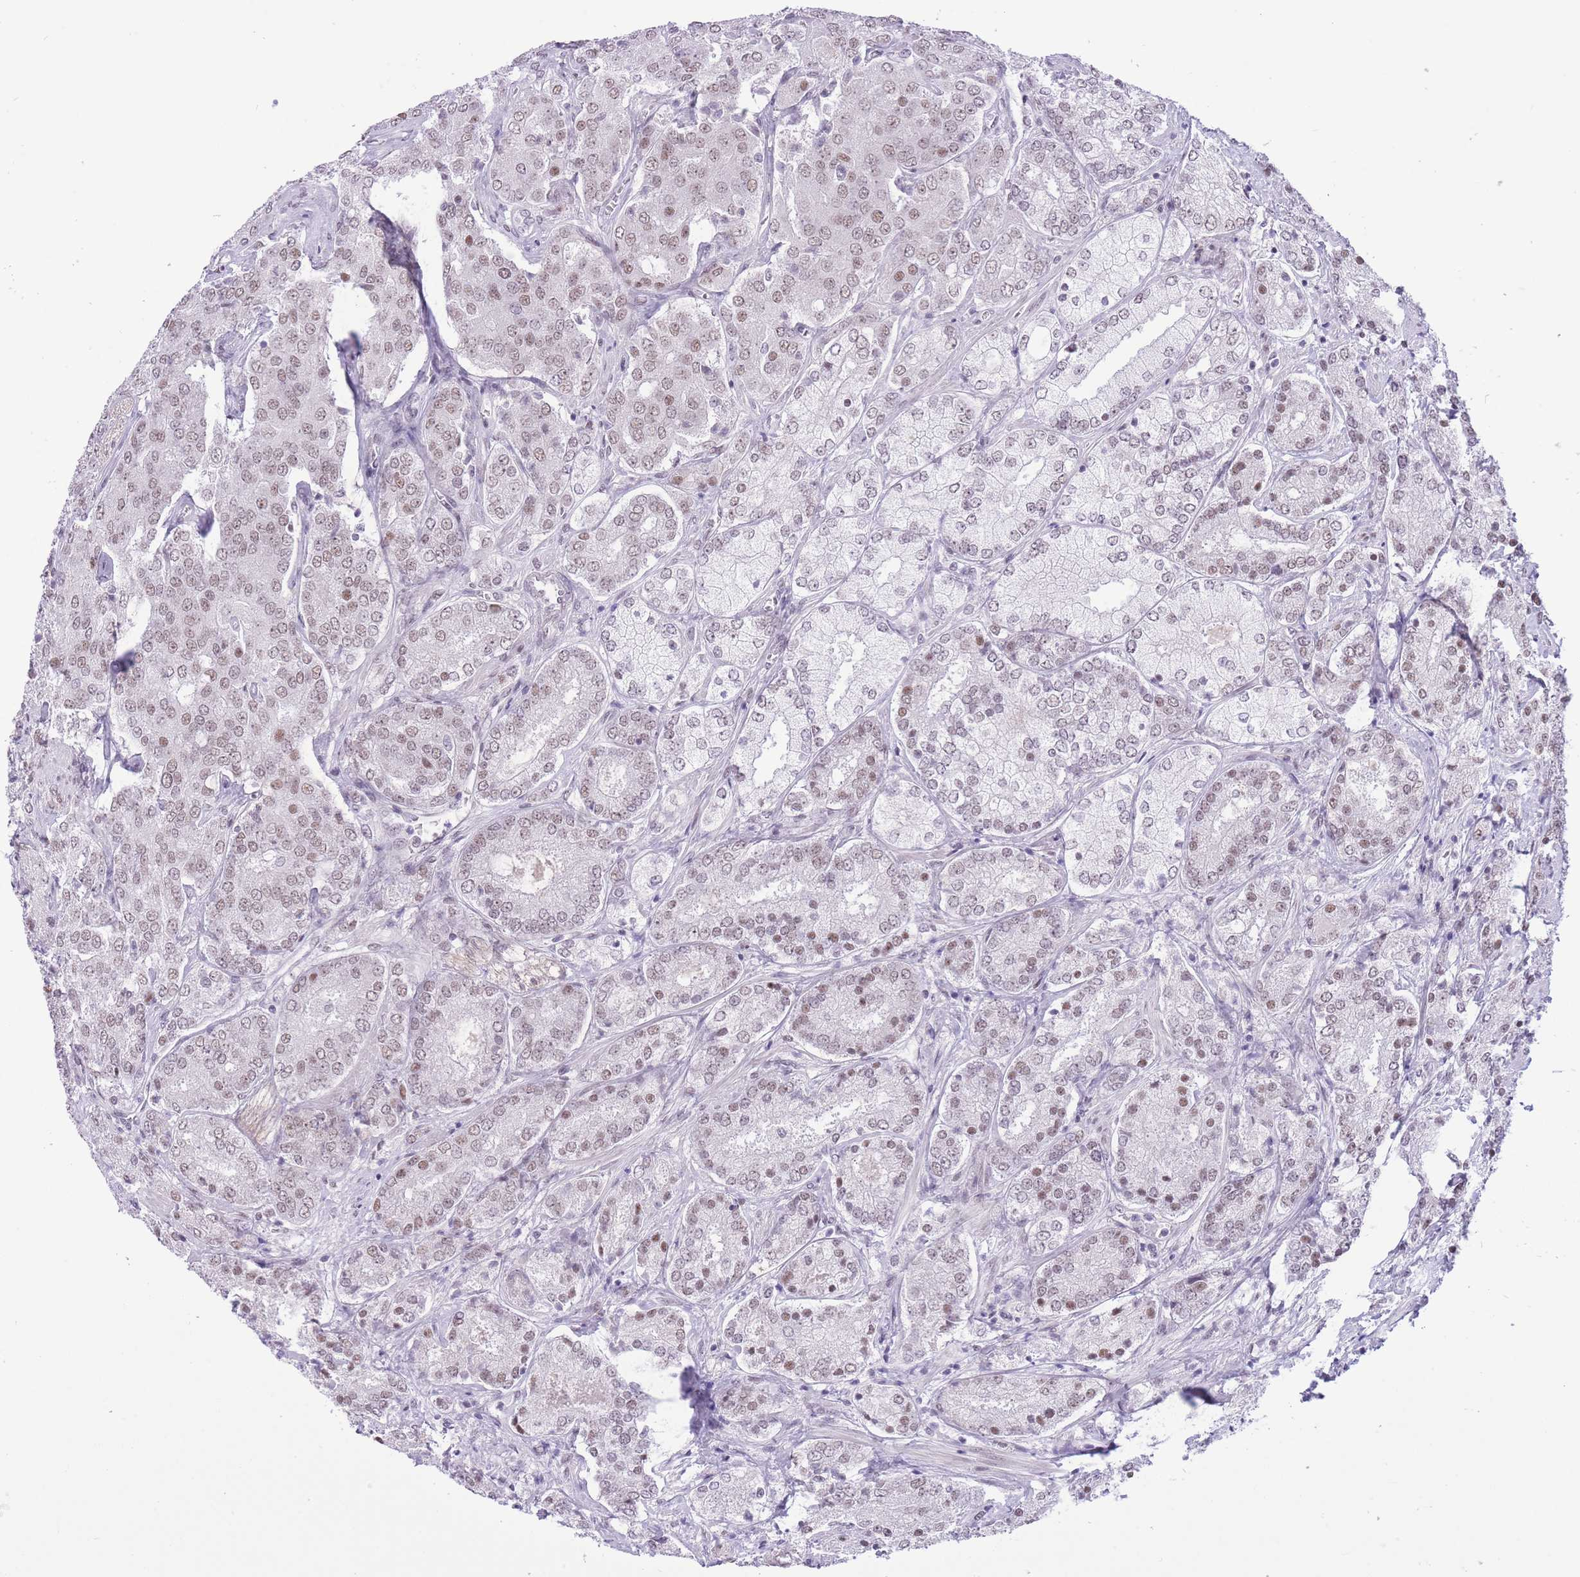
{"staining": {"intensity": "moderate", "quantity": "25%-75%", "location": "nuclear"}, "tissue": "prostate cancer", "cell_type": "Tumor cells", "image_type": "cancer", "snomed": [{"axis": "morphology", "description": "Adenocarcinoma, High grade"}, {"axis": "topography", "description": "Prostate"}], "caption": "Moderate nuclear protein staining is present in approximately 25%-75% of tumor cells in prostate cancer.", "gene": "ZBED5", "patient": {"sex": "male", "age": 63}}